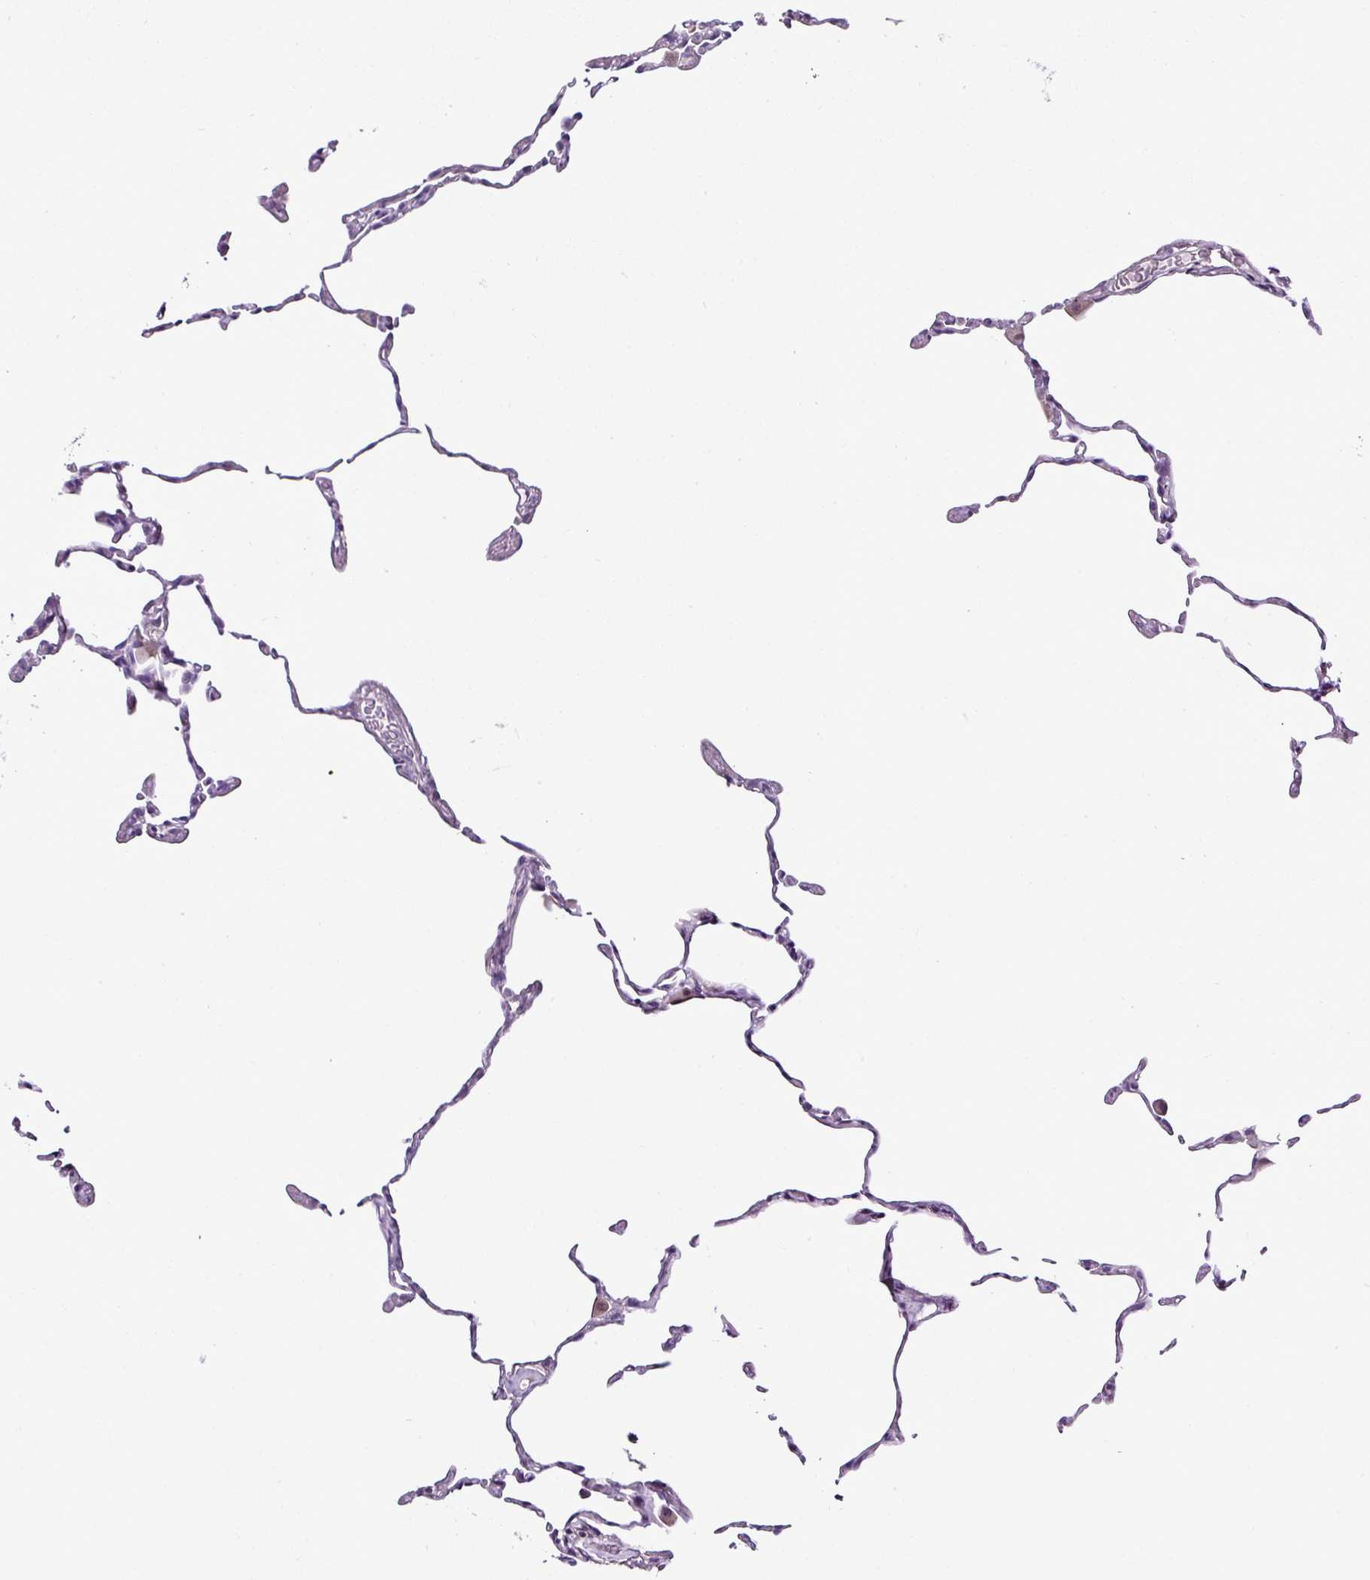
{"staining": {"intensity": "negative", "quantity": "none", "location": "none"}, "tissue": "lung", "cell_type": "Alveolar cells", "image_type": "normal", "snomed": [{"axis": "morphology", "description": "Normal tissue, NOS"}, {"axis": "topography", "description": "Lung"}], "caption": "High magnification brightfield microscopy of benign lung stained with DAB (3,3'-diaminobenzidine) (brown) and counterstained with hematoxylin (blue): alveolar cells show no significant positivity. (DAB immunohistochemistry (IHC) with hematoxylin counter stain).", "gene": "ESR1", "patient": {"sex": "female", "age": 57}}